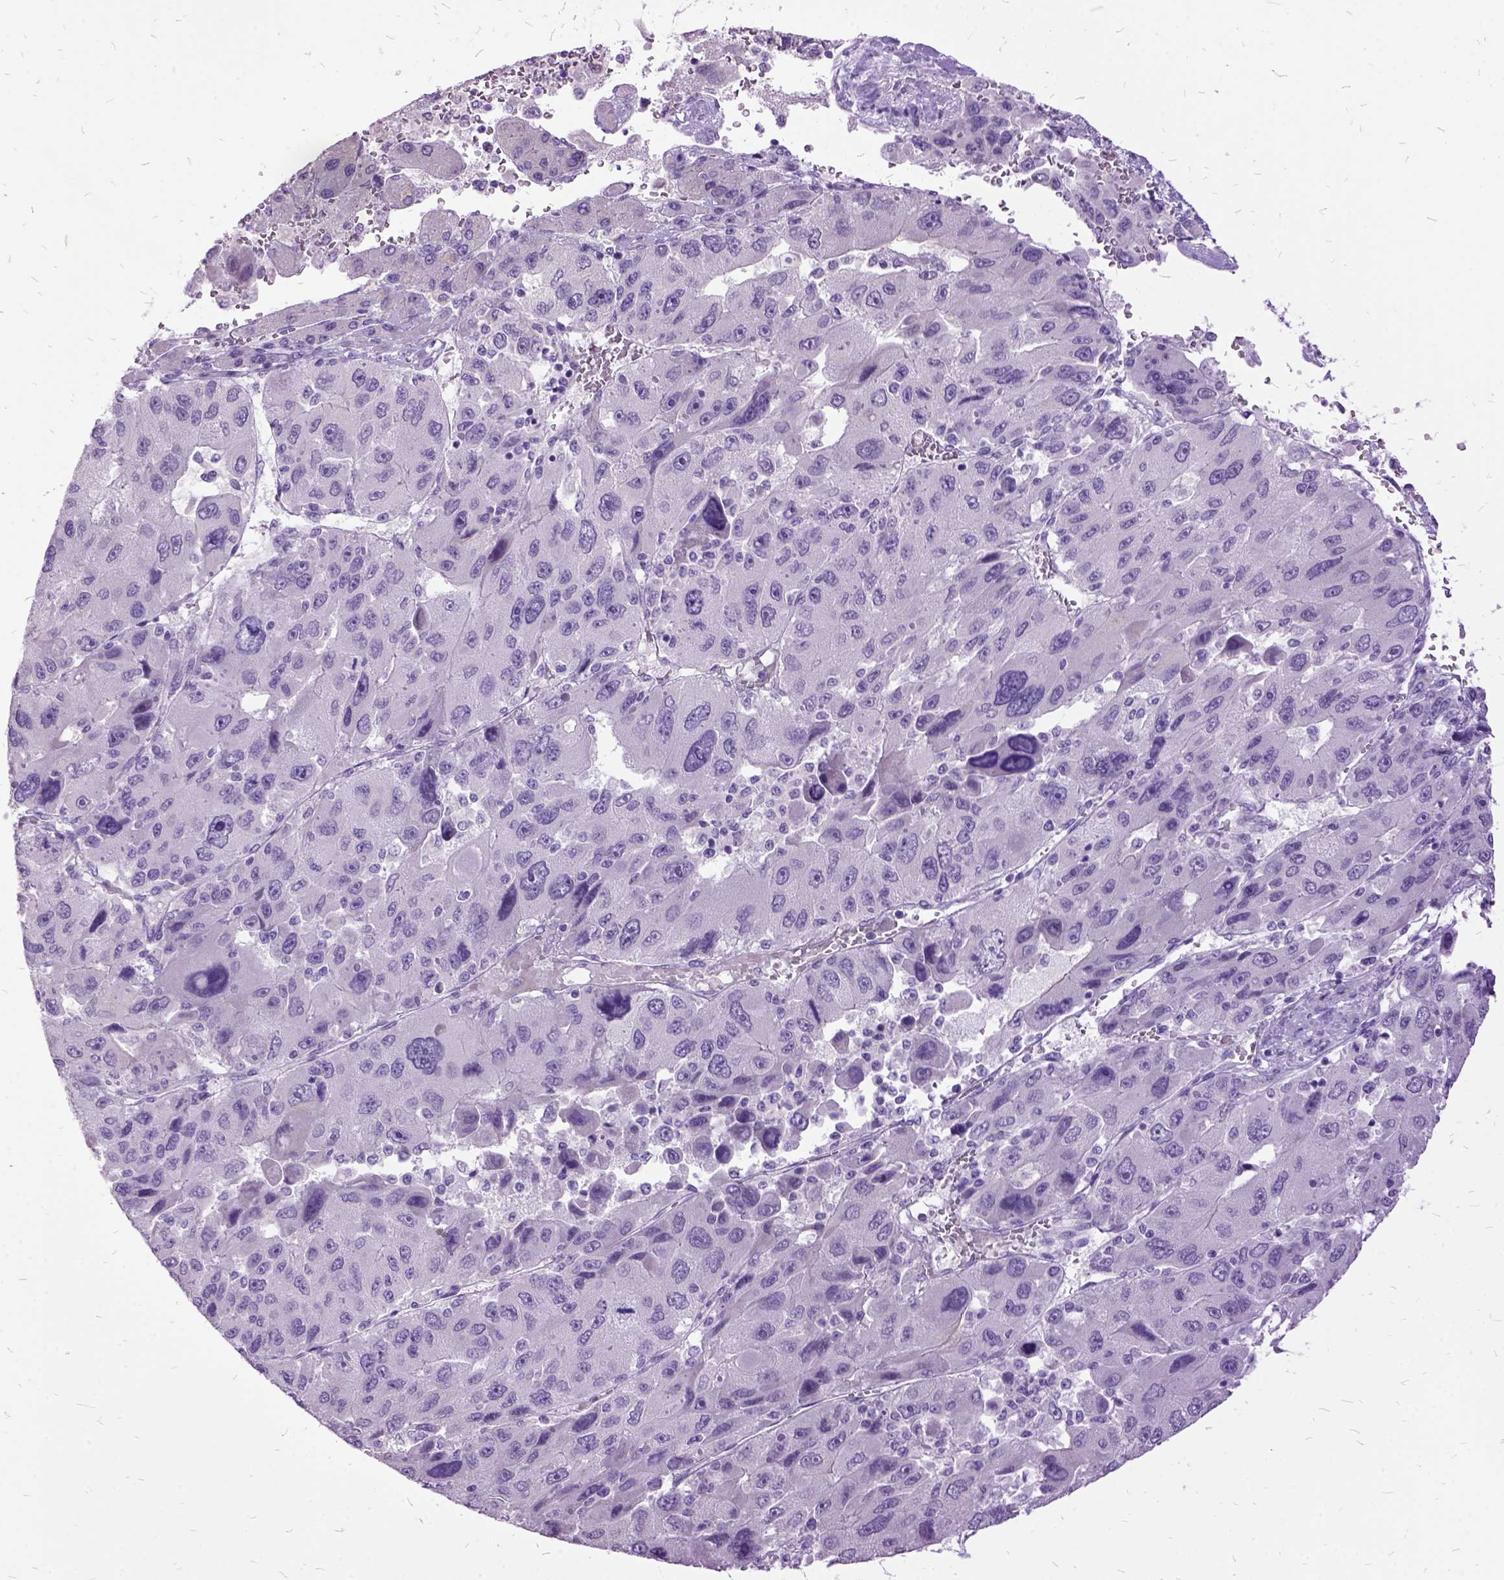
{"staining": {"intensity": "strong", "quantity": "<25%", "location": "cytoplasmic/membranous"}, "tissue": "liver cancer", "cell_type": "Tumor cells", "image_type": "cancer", "snomed": [{"axis": "morphology", "description": "Carcinoma, Hepatocellular, NOS"}, {"axis": "topography", "description": "Liver"}], "caption": "Immunohistochemical staining of human hepatocellular carcinoma (liver) displays strong cytoplasmic/membranous protein staining in about <25% of tumor cells. The staining was performed using DAB (3,3'-diaminobenzidine), with brown indicating positive protein expression. Nuclei are stained blue with hematoxylin.", "gene": "MME", "patient": {"sex": "female", "age": 41}}